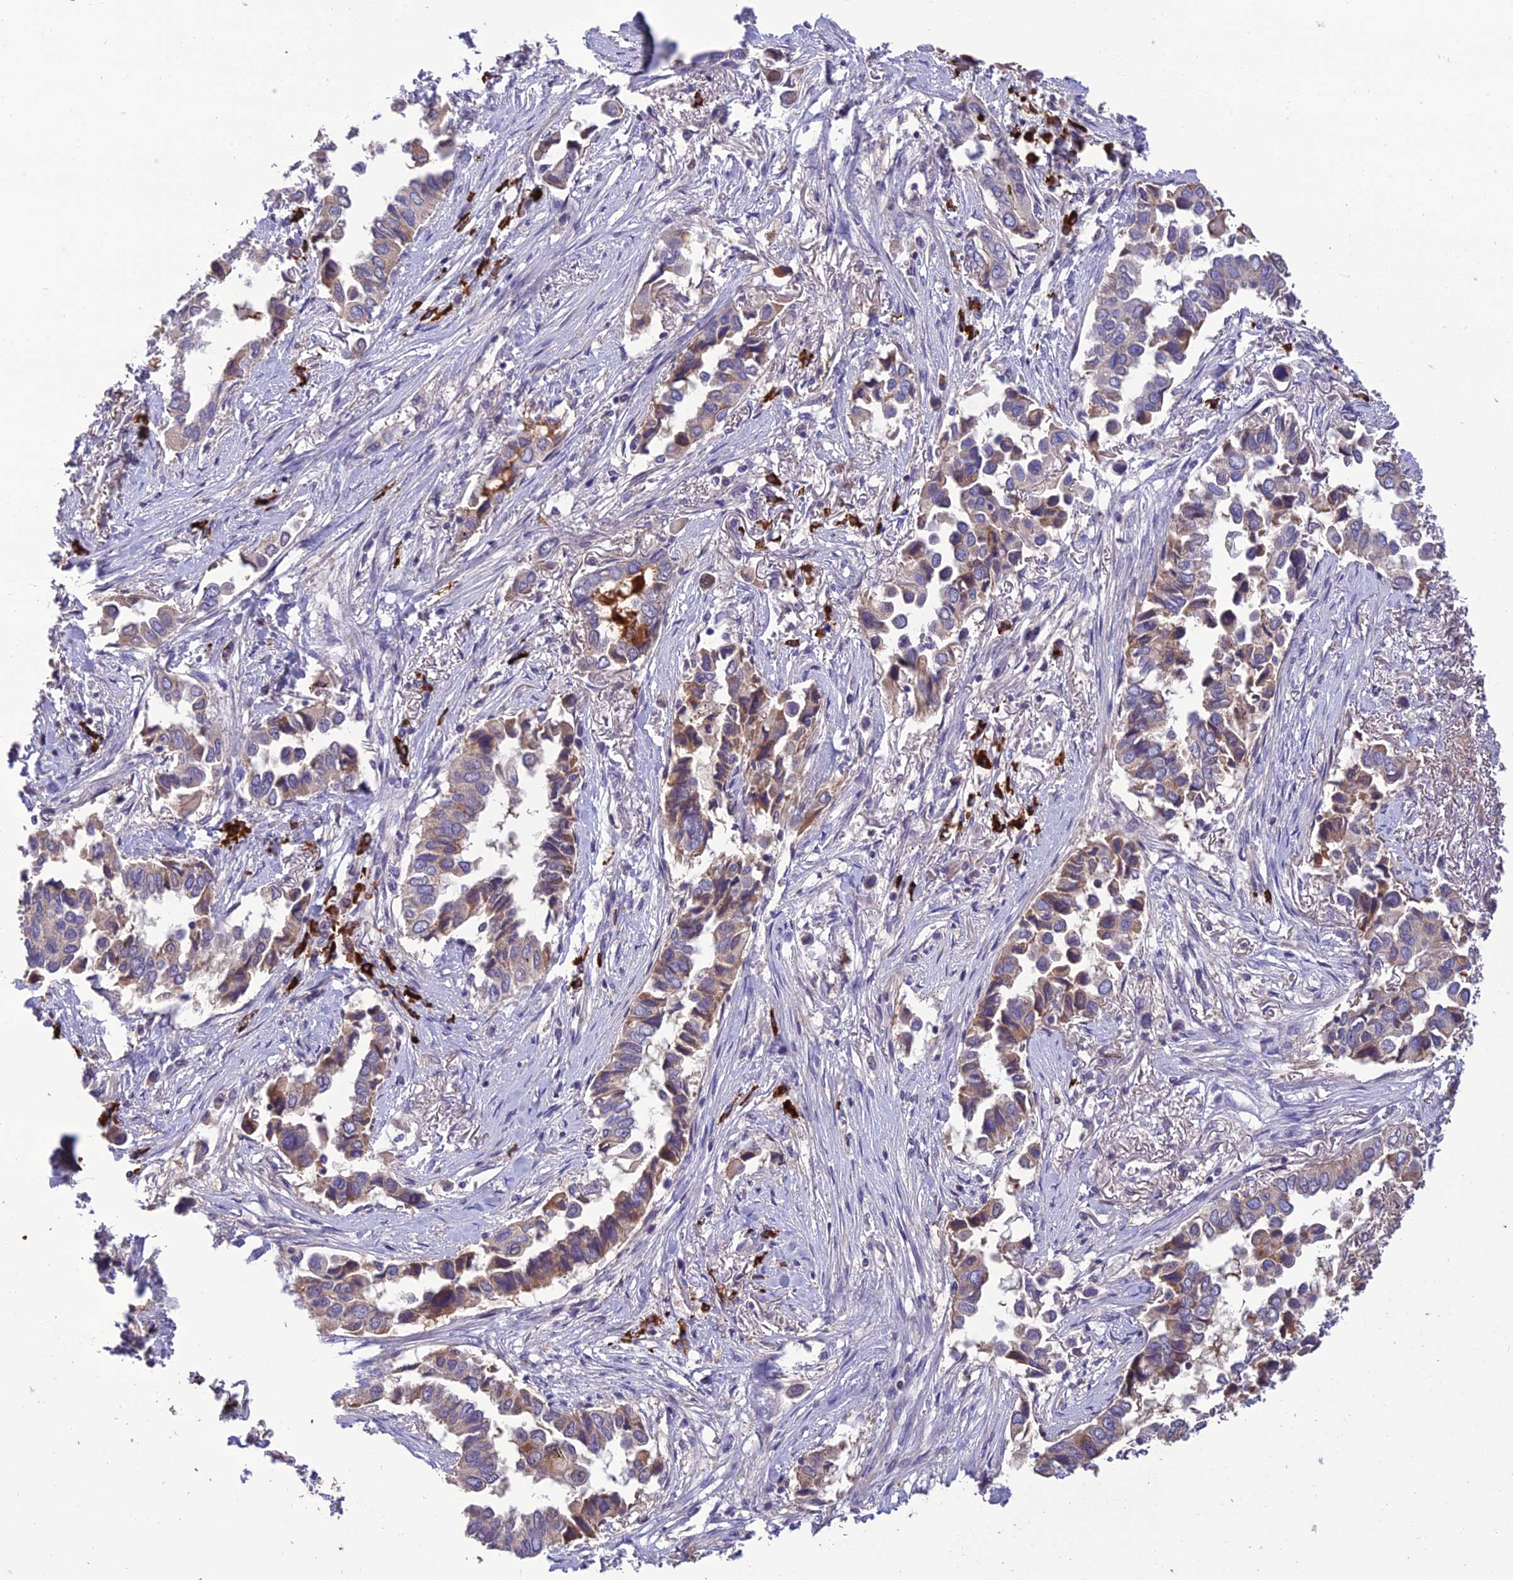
{"staining": {"intensity": "weak", "quantity": "25%-75%", "location": "cytoplasmic/membranous"}, "tissue": "lung cancer", "cell_type": "Tumor cells", "image_type": "cancer", "snomed": [{"axis": "morphology", "description": "Adenocarcinoma, NOS"}, {"axis": "topography", "description": "Lung"}], "caption": "Protein staining of adenocarcinoma (lung) tissue demonstrates weak cytoplasmic/membranous staining in approximately 25%-75% of tumor cells. (DAB (3,3'-diaminobenzidine) IHC, brown staining for protein, blue staining for nuclei).", "gene": "MIOS", "patient": {"sex": "female", "age": 76}}